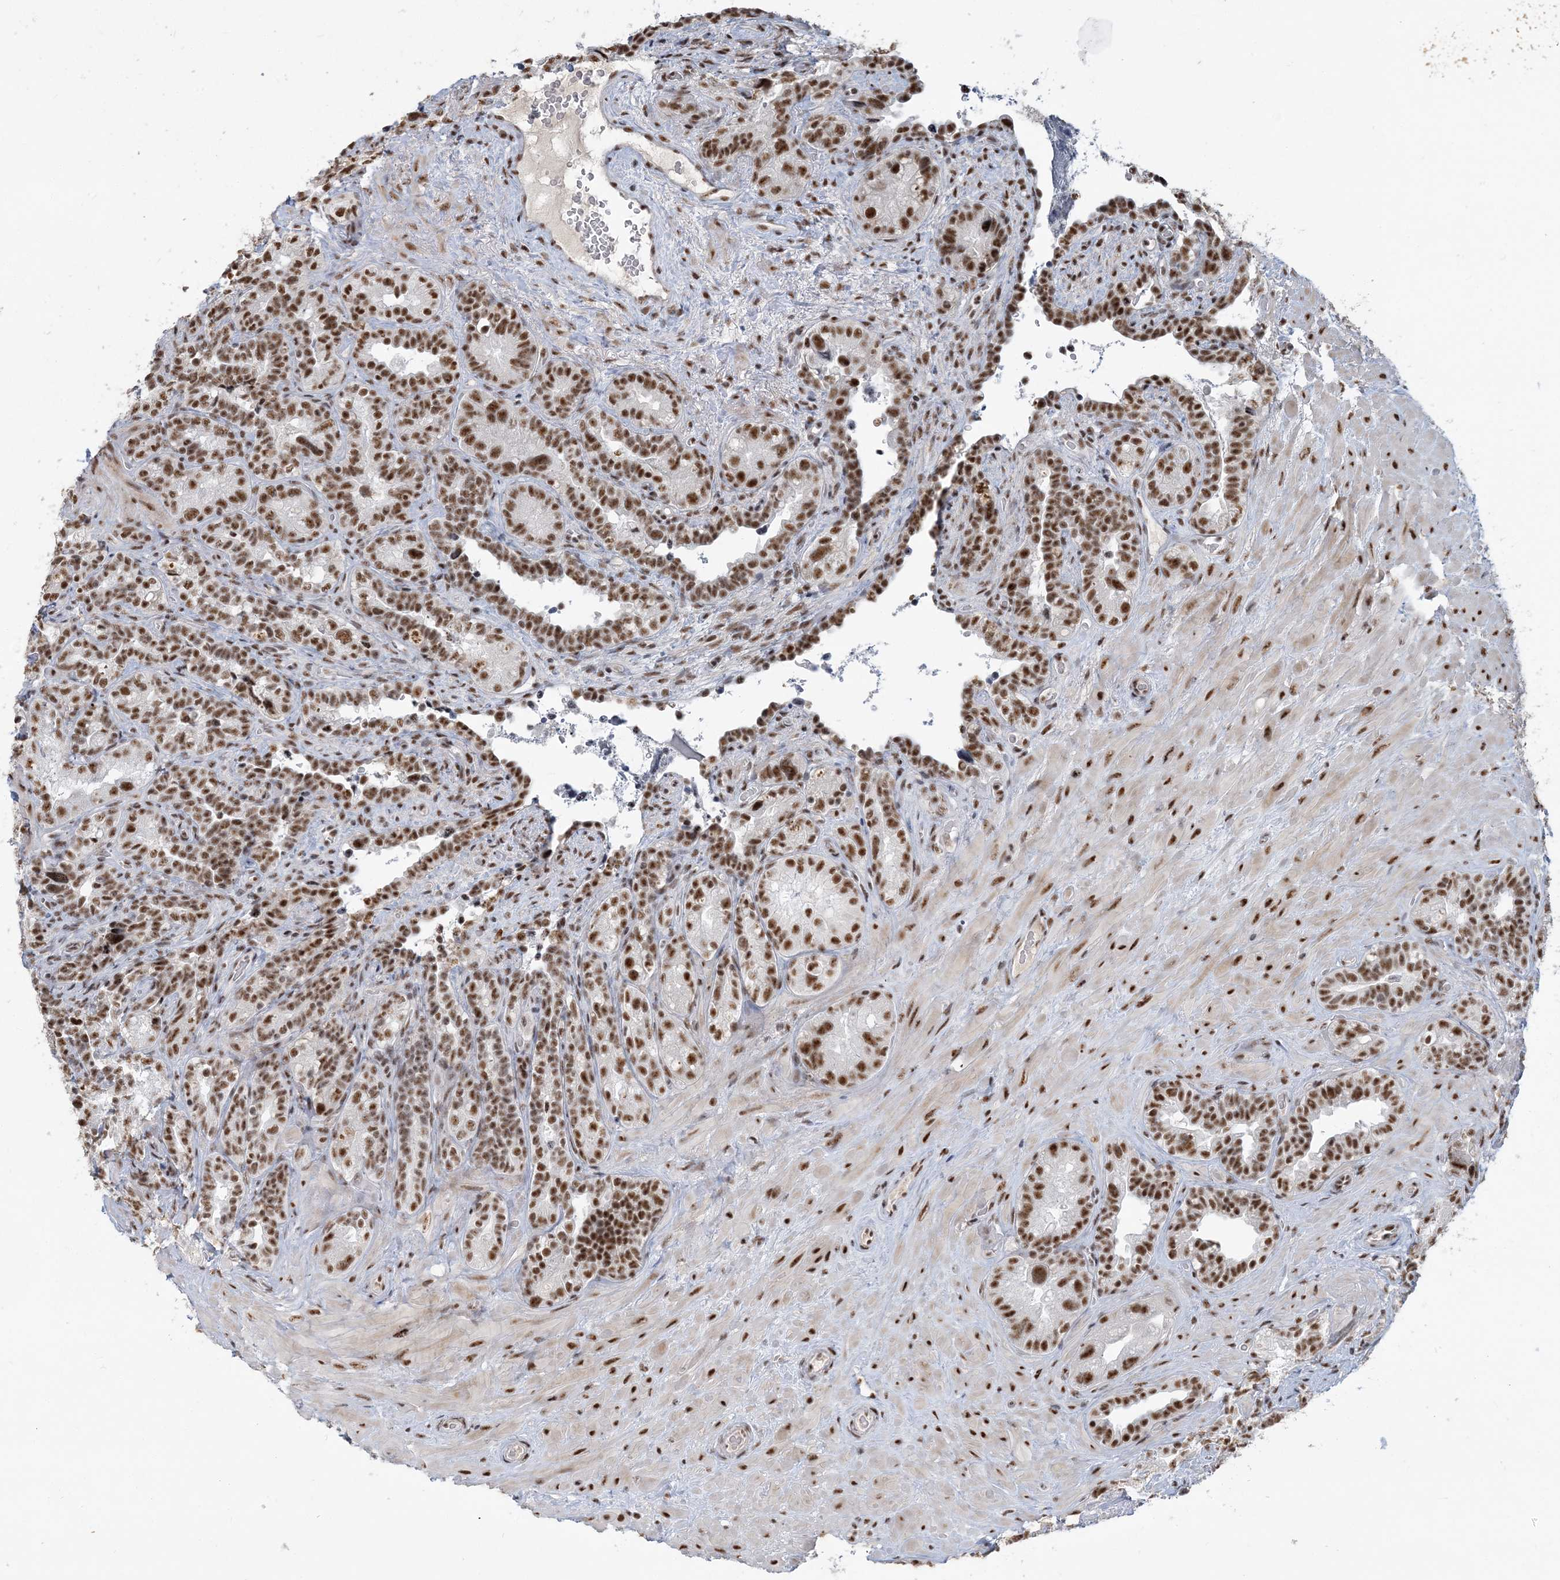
{"staining": {"intensity": "strong", "quantity": ">75%", "location": "nuclear"}, "tissue": "seminal vesicle", "cell_type": "Glandular cells", "image_type": "normal", "snomed": [{"axis": "morphology", "description": "Normal tissue, NOS"}, {"axis": "topography", "description": "Seminal veicle"}, {"axis": "topography", "description": "Peripheral nerve tissue"}], "caption": "A brown stain highlights strong nuclear staining of a protein in glandular cells of benign human seminal vesicle.", "gene": "PLRG1", "patient": {"sex": "male", "age": 67}}